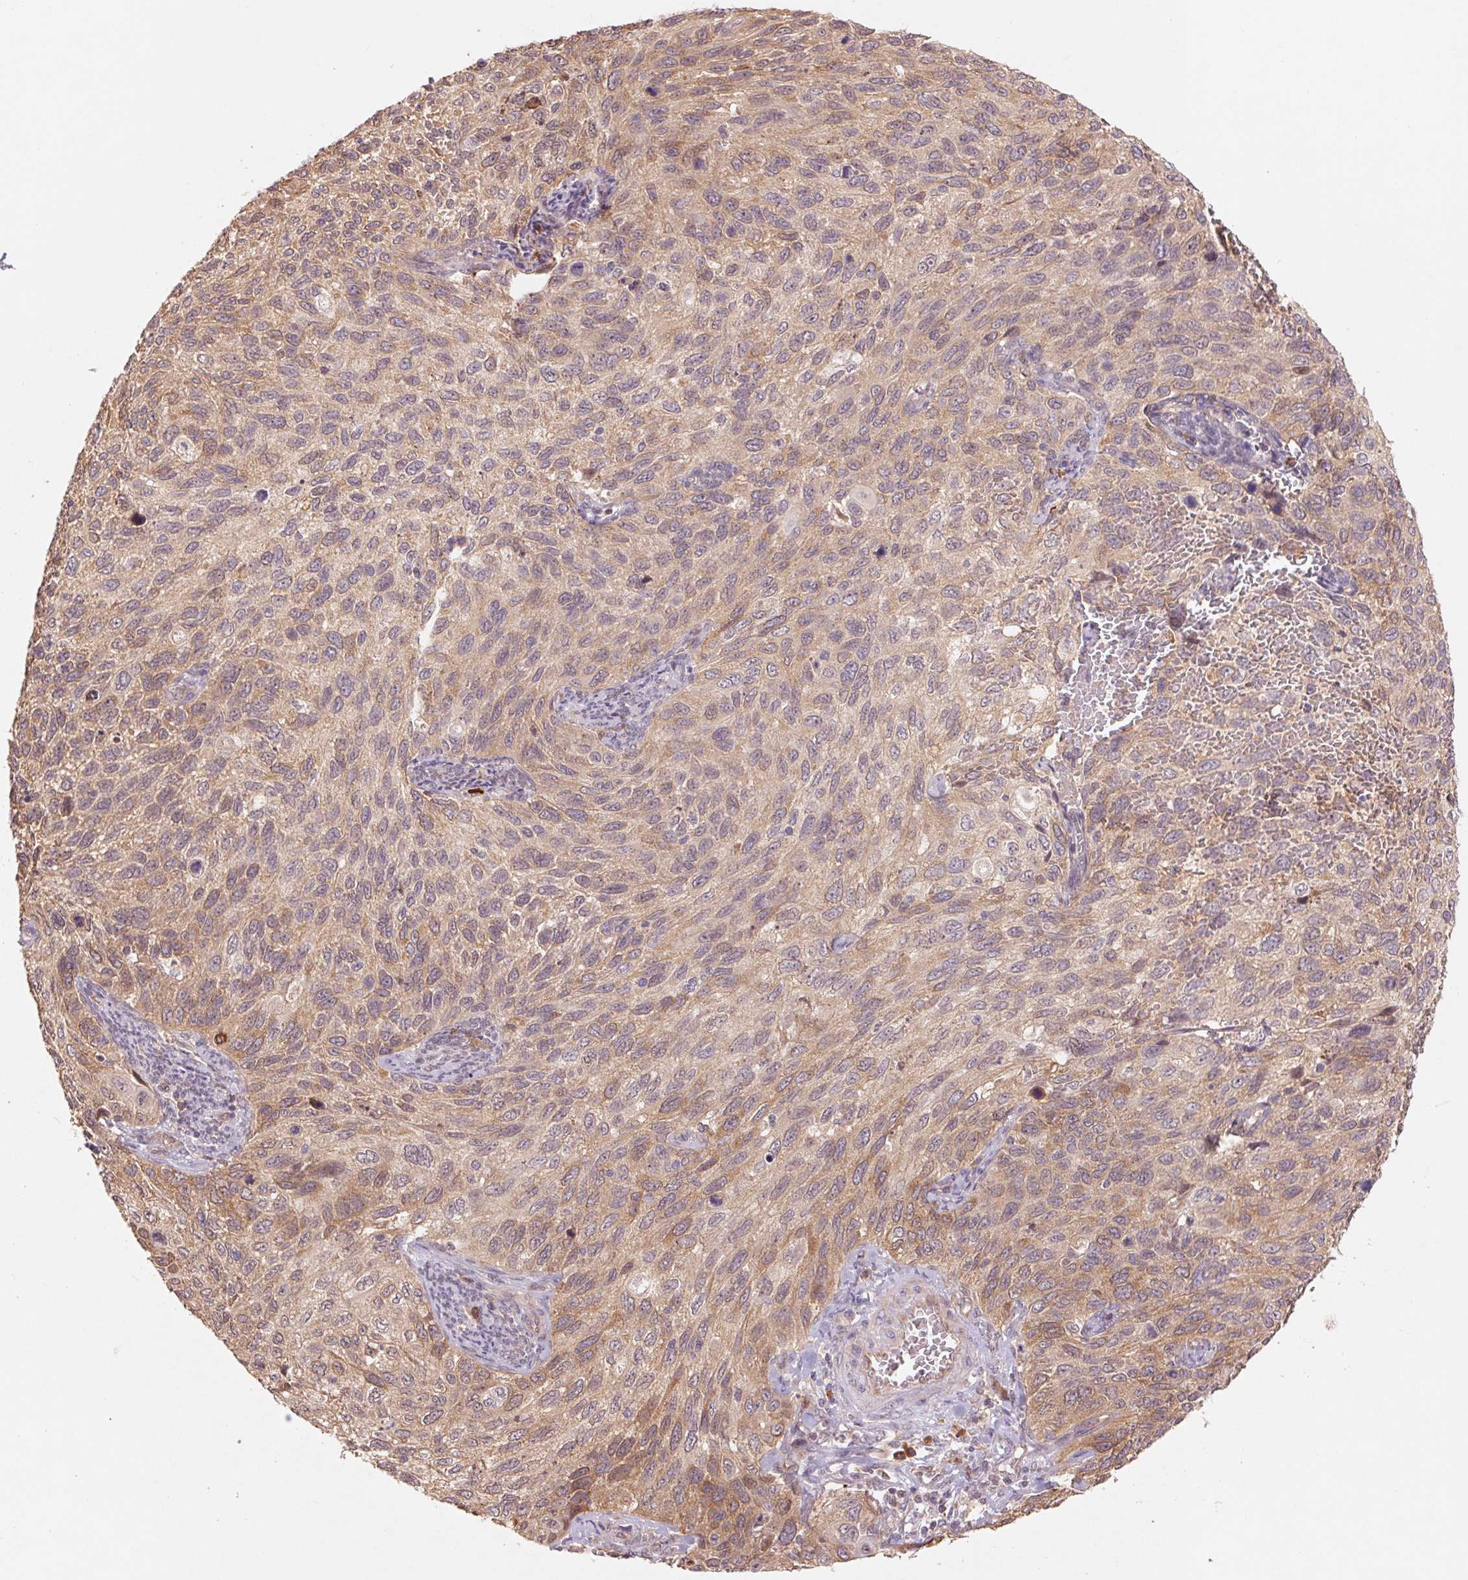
{"staining": {"intensity": "moderate", "quantity": "25%-75%", "location": "cytoplasmic/membranous"}, "tissue": "cervical cancer", "cell_type": "Tumor cells", "image_type": "cancer", "snomed": [{"axis": "morphology", "description": "Squamous cell carcinoma, NOS"}, {"axis": "topography", "description": "Cervix"}], "caption": "A brown stain shows moderate cytoplasmic/membranous staining of a protein in cervical squamous cell carcinoma tumor cells.", "gene": "RRM1", "patient": {"sex": "female", "age": 70}}